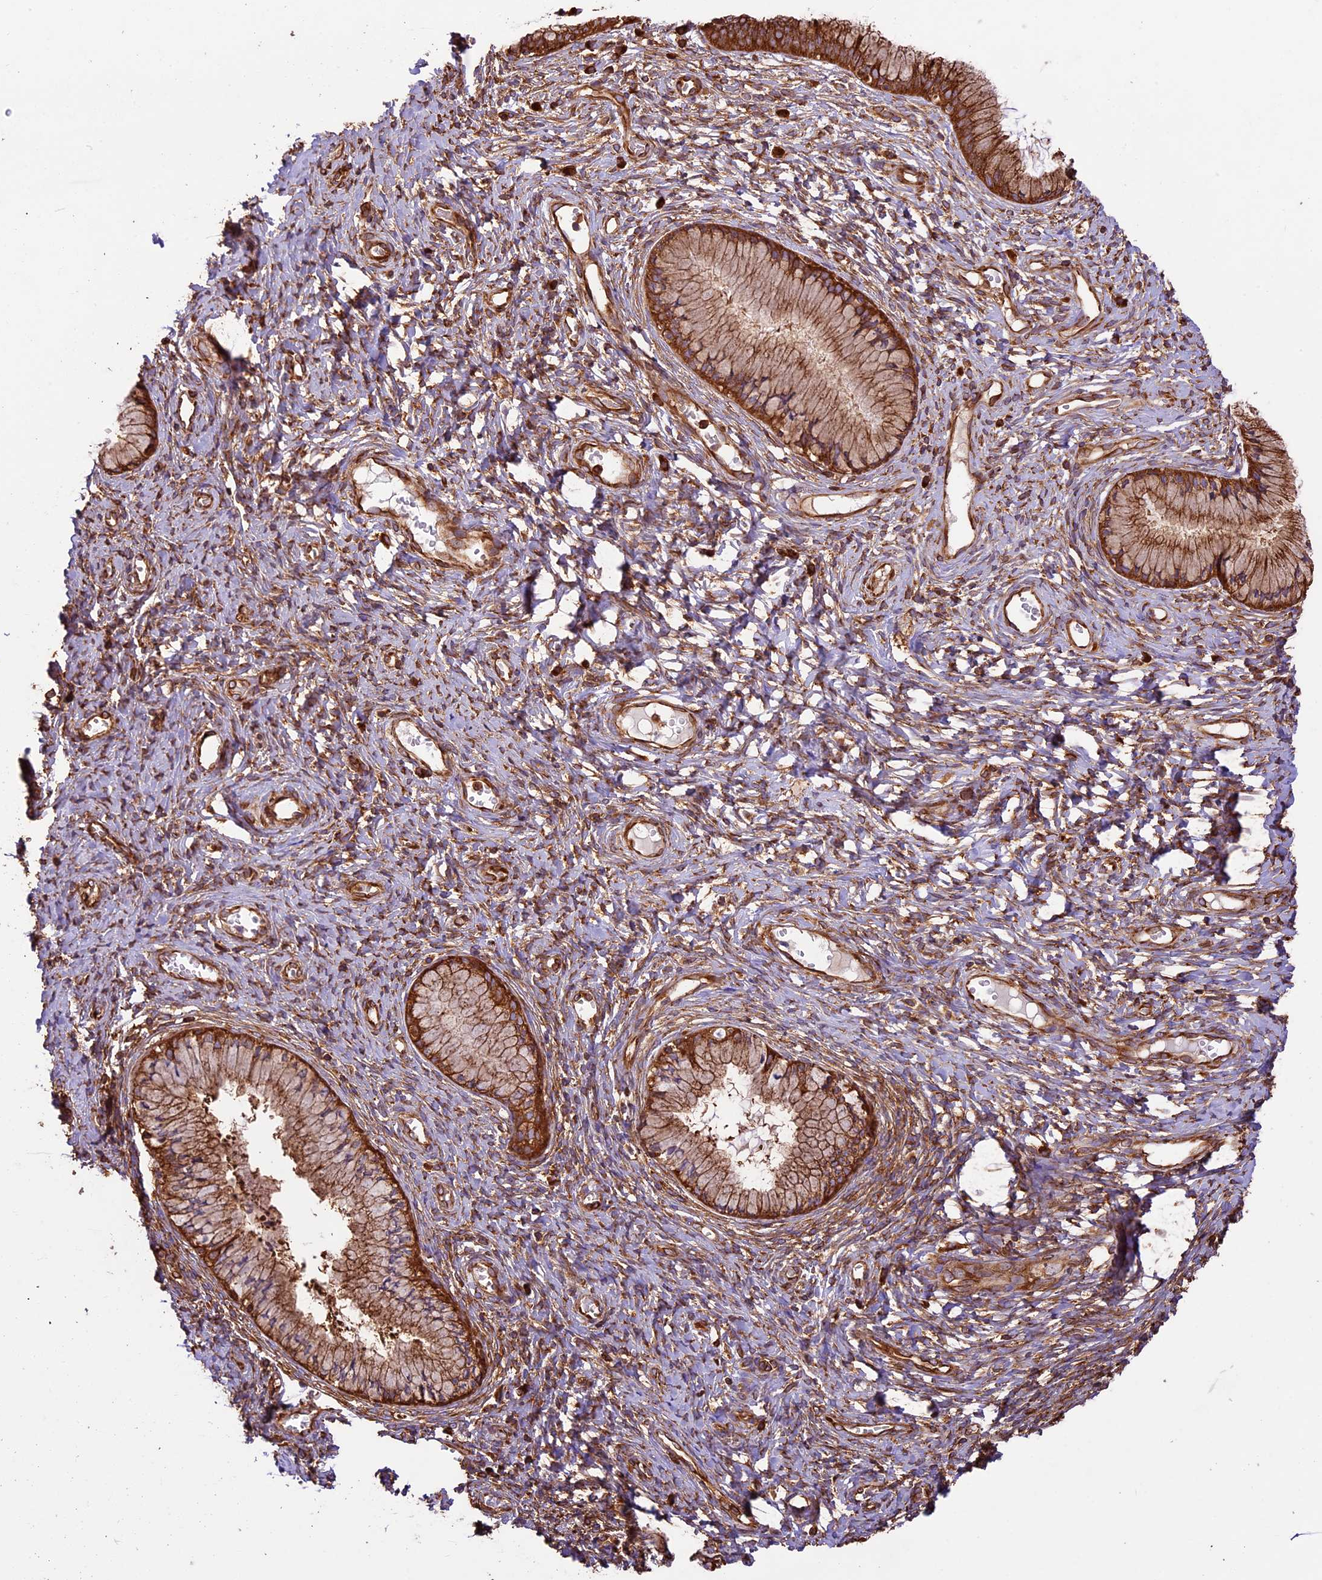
{"staining": {"intensity": "moderate", "quantity": ">75%", "location": "cytoplasmic/membranous"}, "tissue": "cervix", "cell_type": "Glandular cells", "image_type": "normal", "snomed": [{"axis": "morphology", "description": "Normal tissue, NOS"}, {"axis": "topography", "description": "Cervix"}], "caption": "DAB (3,3'-diaminobenzidine) immunohistochemical staining of normal cervix demonstrates moderate cytoplasmic/membranous protein staining in approximately >75% of glandular cells.", "gene": "KARS1", "patient": {"sex": "female", "age": 42}}